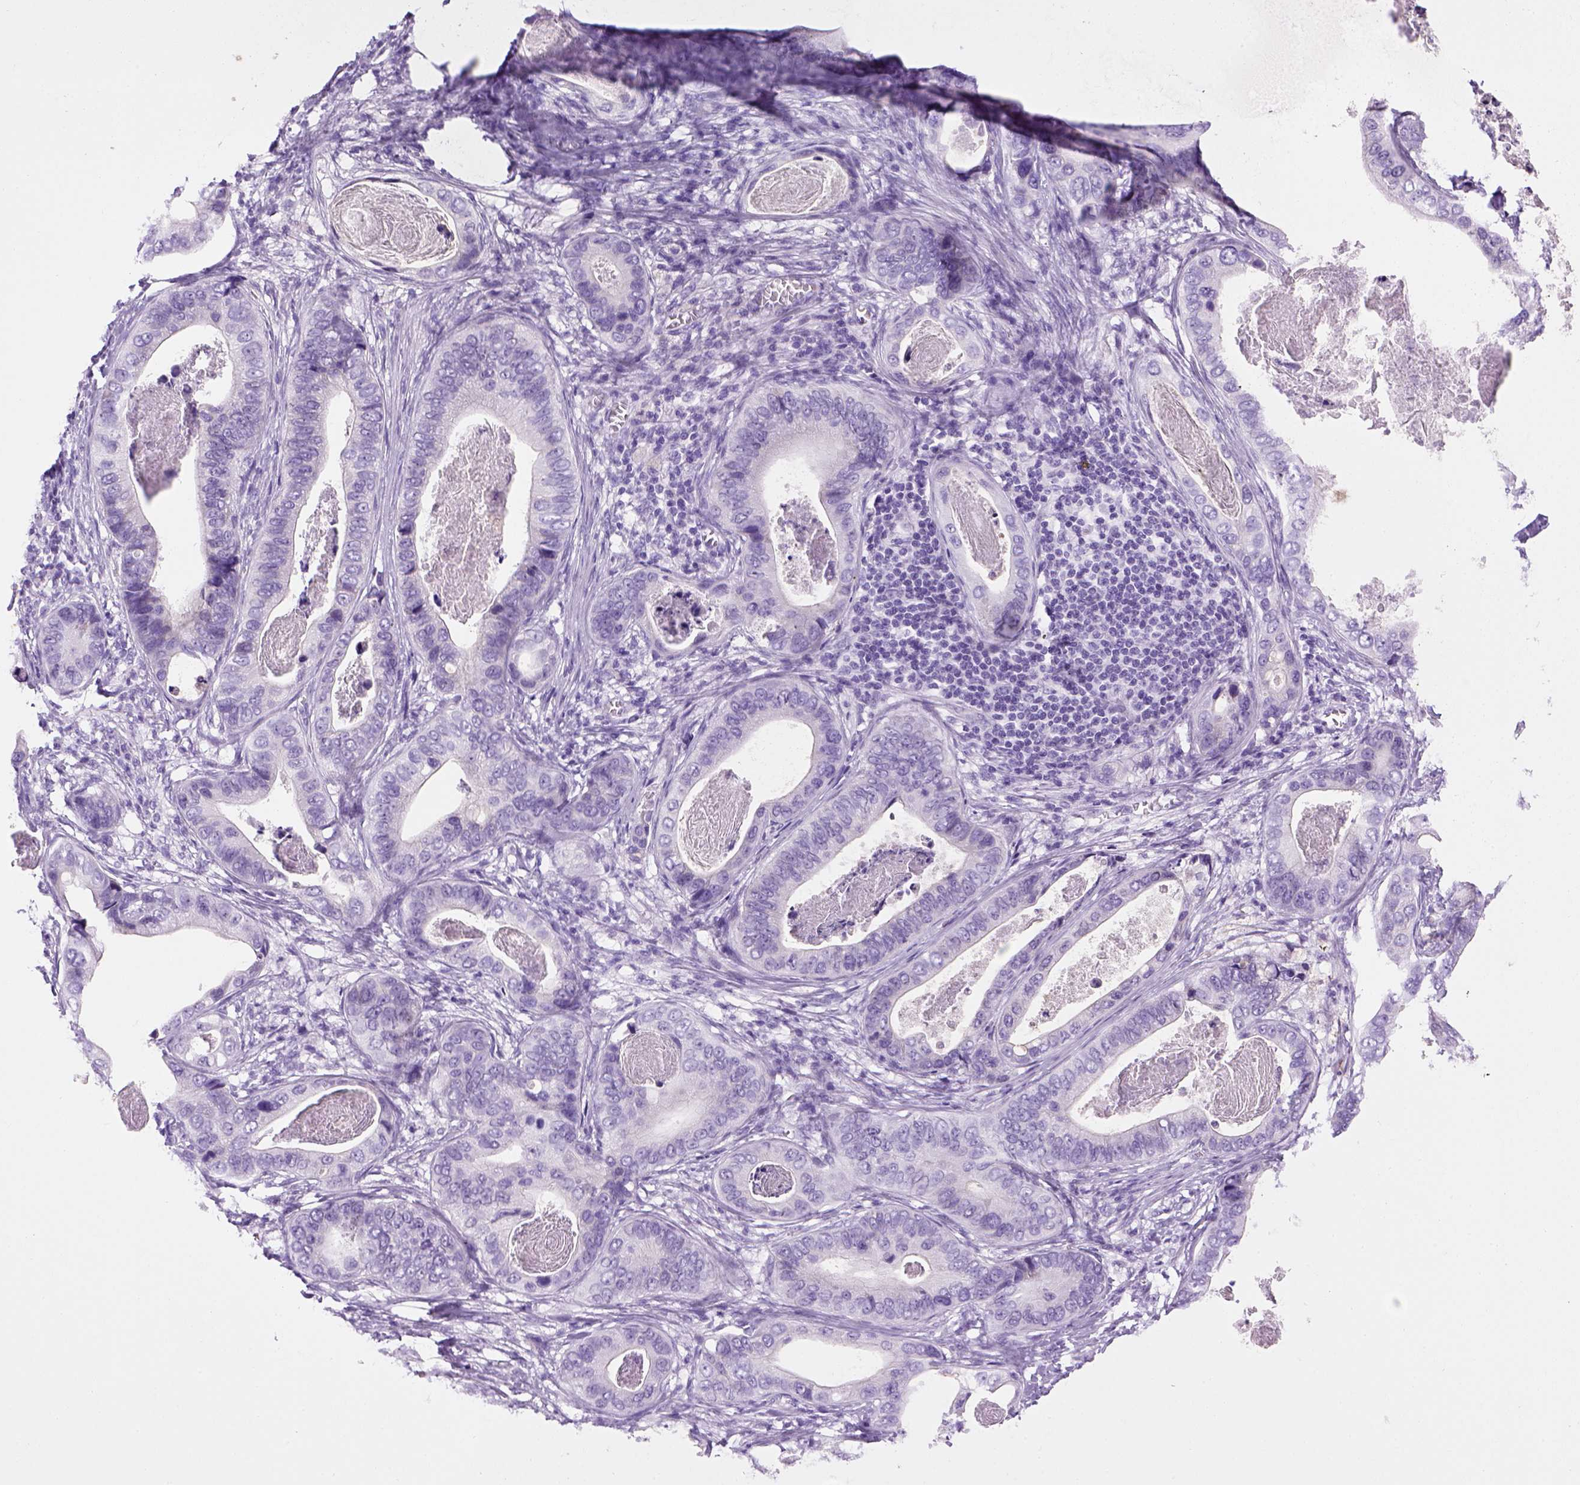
{"staining": {"intensity": "negative", "quantity": "none", "location": "none"}, "tissue": "stomach cancer", "cell_type": "Tumor cells", "image_type": "cancer", "snomed": [{"axis": "morphology", "description": "Adenocarcinoma, NOS"}, {"axis": "topography", "description": "Stomach"}], "caption": "IHC photomicrograph of human stomach cancer stained for a protein (brown), which exhibits no positivity in tumor cells.", "gene": "SGCG", "patient": {"sex": "male", "age": 84}}